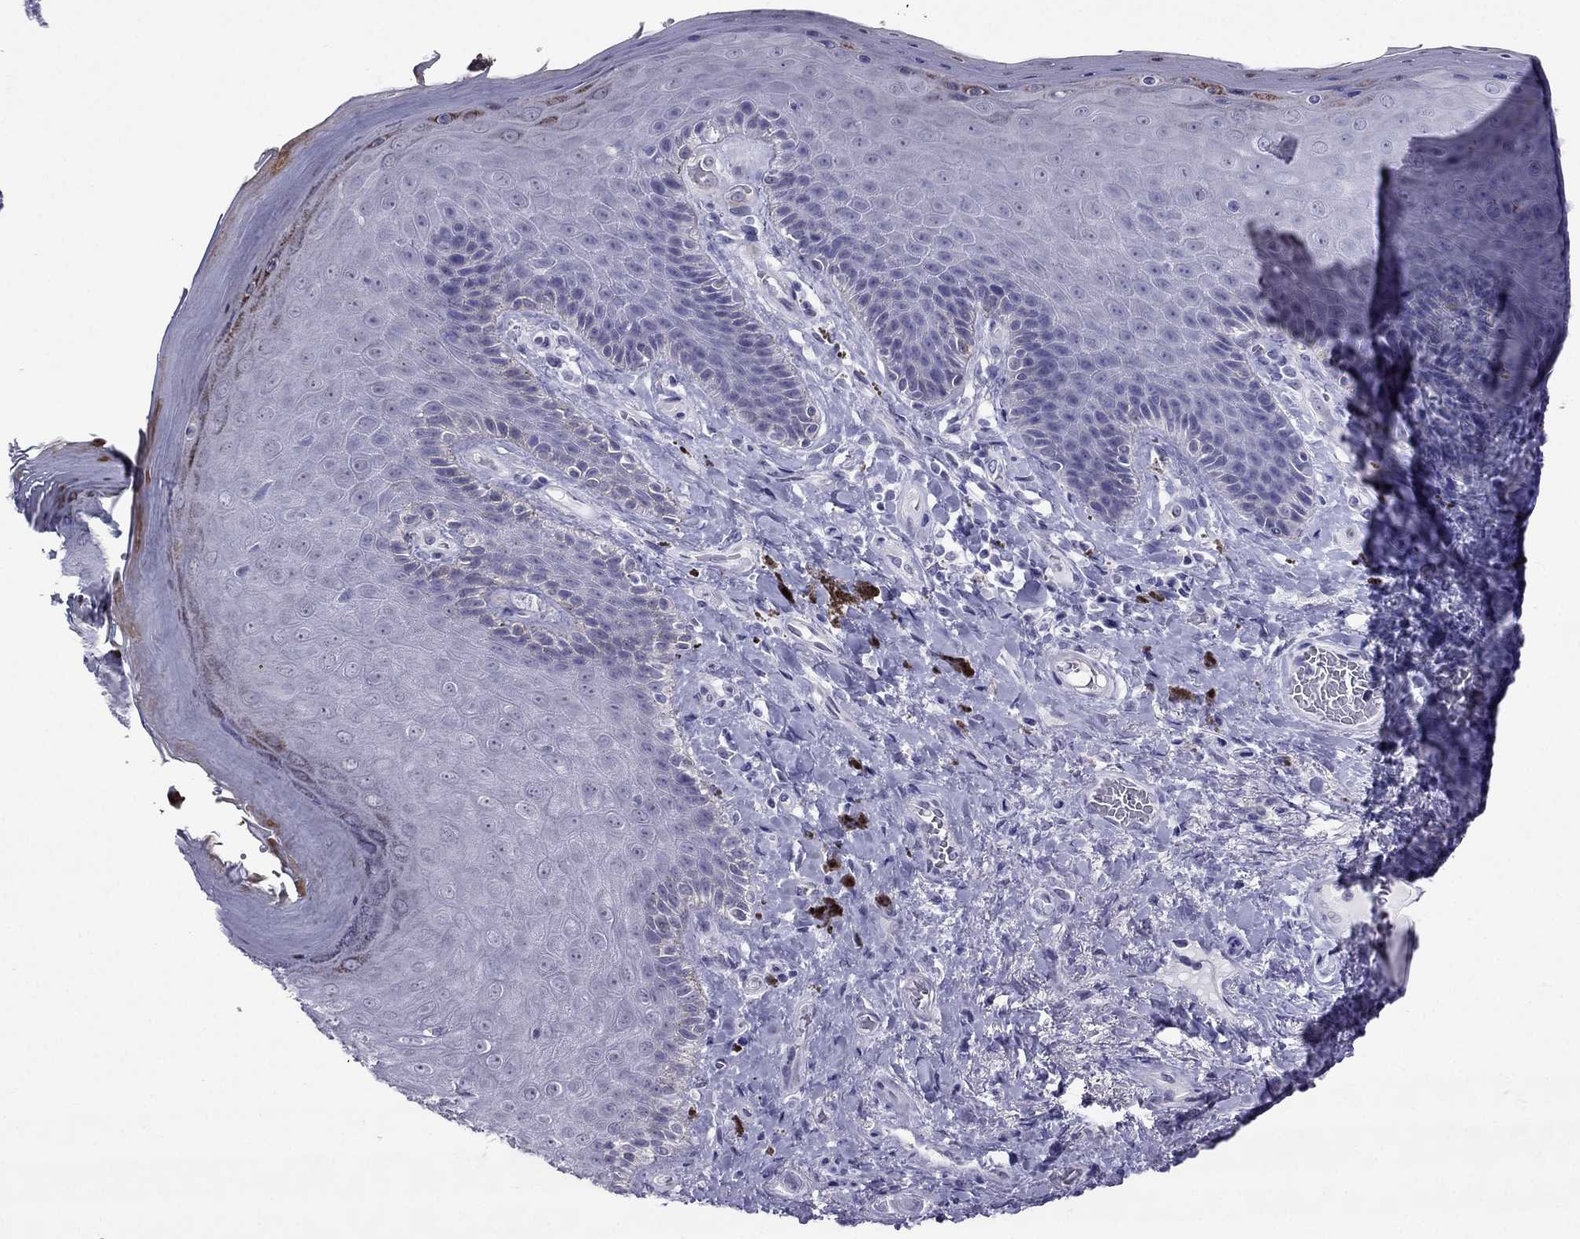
{"staining": {"intensity": "negative", "quantity": "none", "location": "none"}, "tissue": "skin", "cell_type": "Epidermal cells", "image_type": "normal", "snomed": [{"axis": "morphology", "description": "Normal tissue, NOS"}, {"axis": "topography", "description": "Skeletal muscle"}, {"axis": "topography", "description": "Anal"}, {"axis": "topography", "description": "Peripheral nerve tissue"}], "caption": "Epidermal cells are negative for protein expression in normal human skin. (DAB IHC, high magnification).", "gene": "CROCC2", "patient": {"sex": "male", "age": 53}}